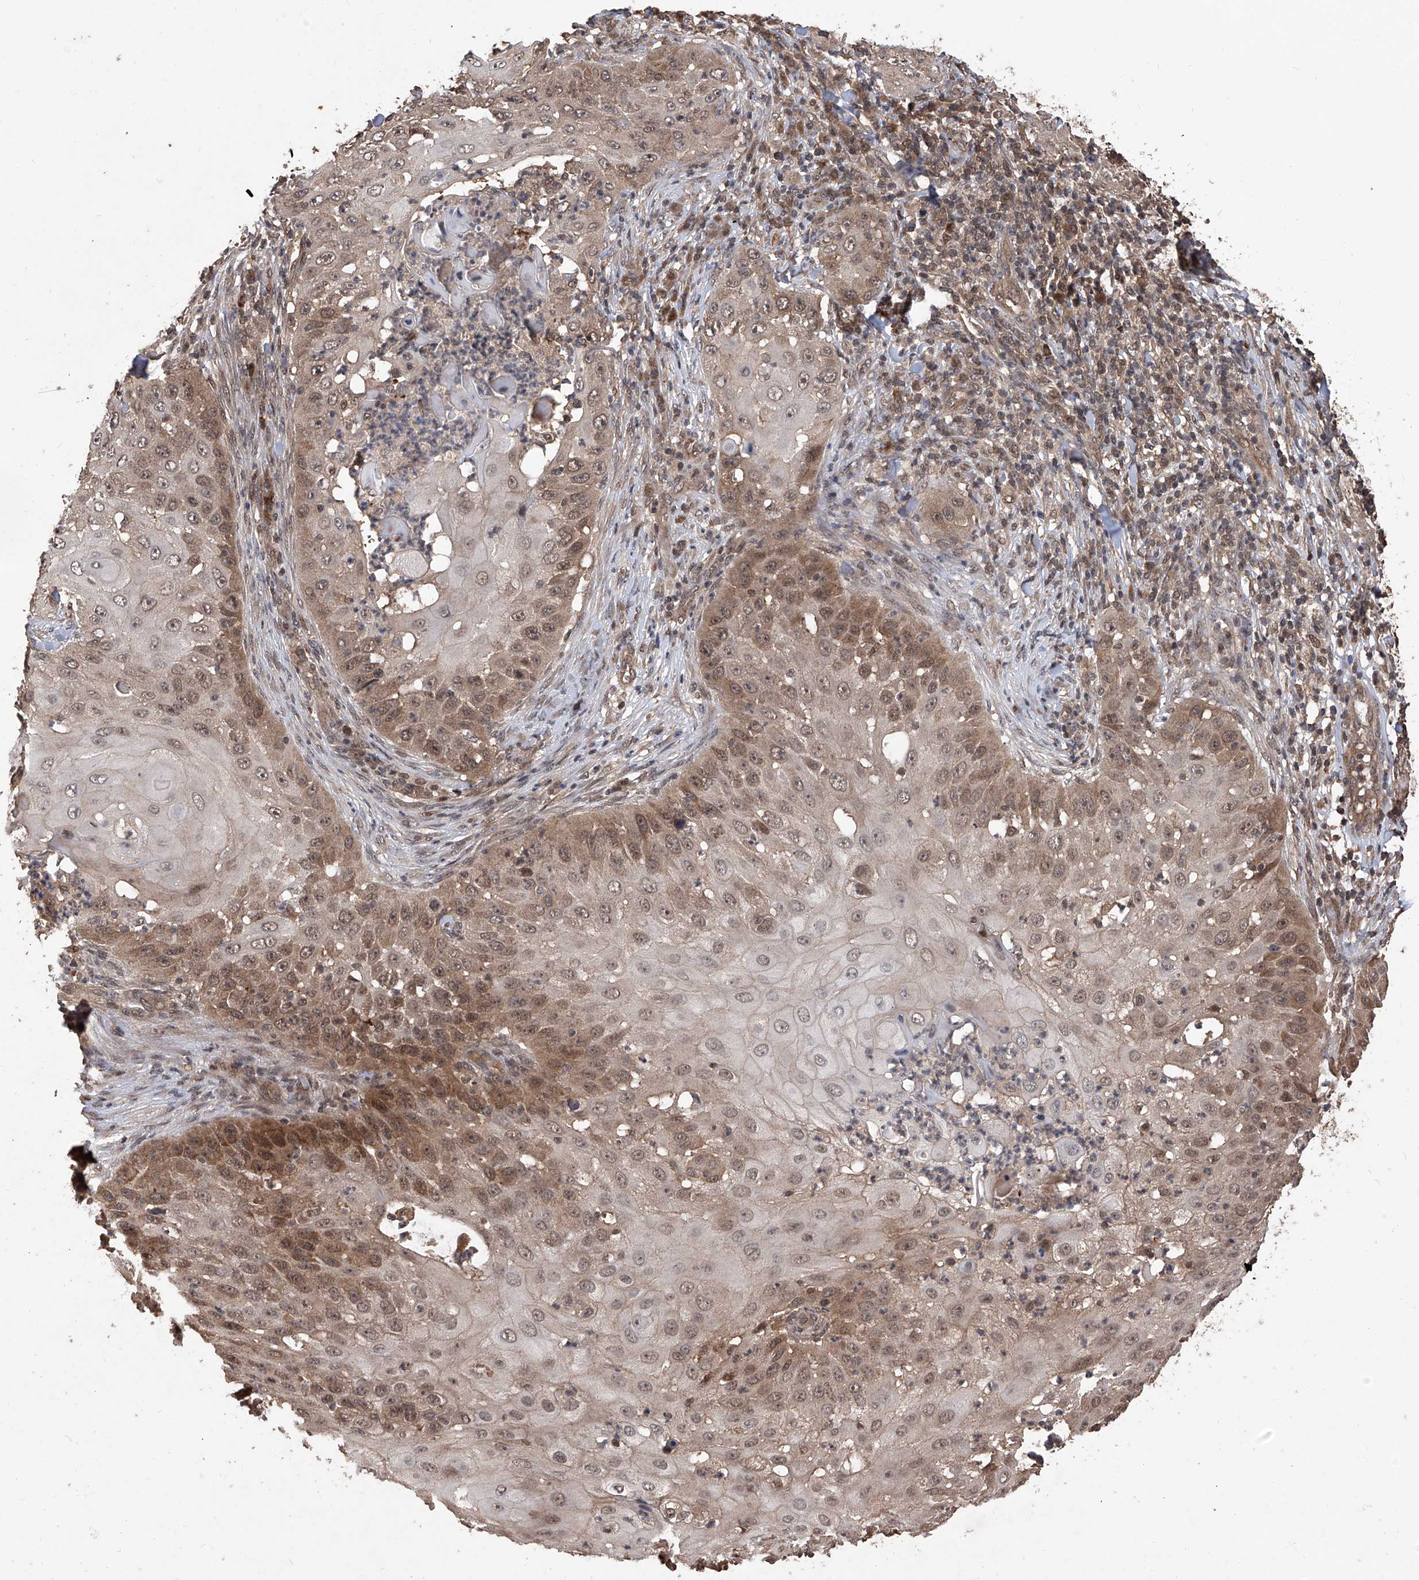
{"staining": {"intensity": "moderate", "quantity": ">75%", "location": "cytoplasmic/membranous,nuclear"}, "tissue": "skin cancer", "cell_type": "Tumor cells", "image_type": "cancer", "snomed": [{"axis": "morphology", "description": "Squamous cell carcinoma, NOS"}, {"axis": "topography", "description": "Skin"}], "caption": "Tumor cells demonstrate medium levels of moderate cytoplasmic/membranous and nuclear expression in about >75% of cells in skin cancer.", "gene": "LYSMD4", "patient": {"sex": "female", "age": 44}}